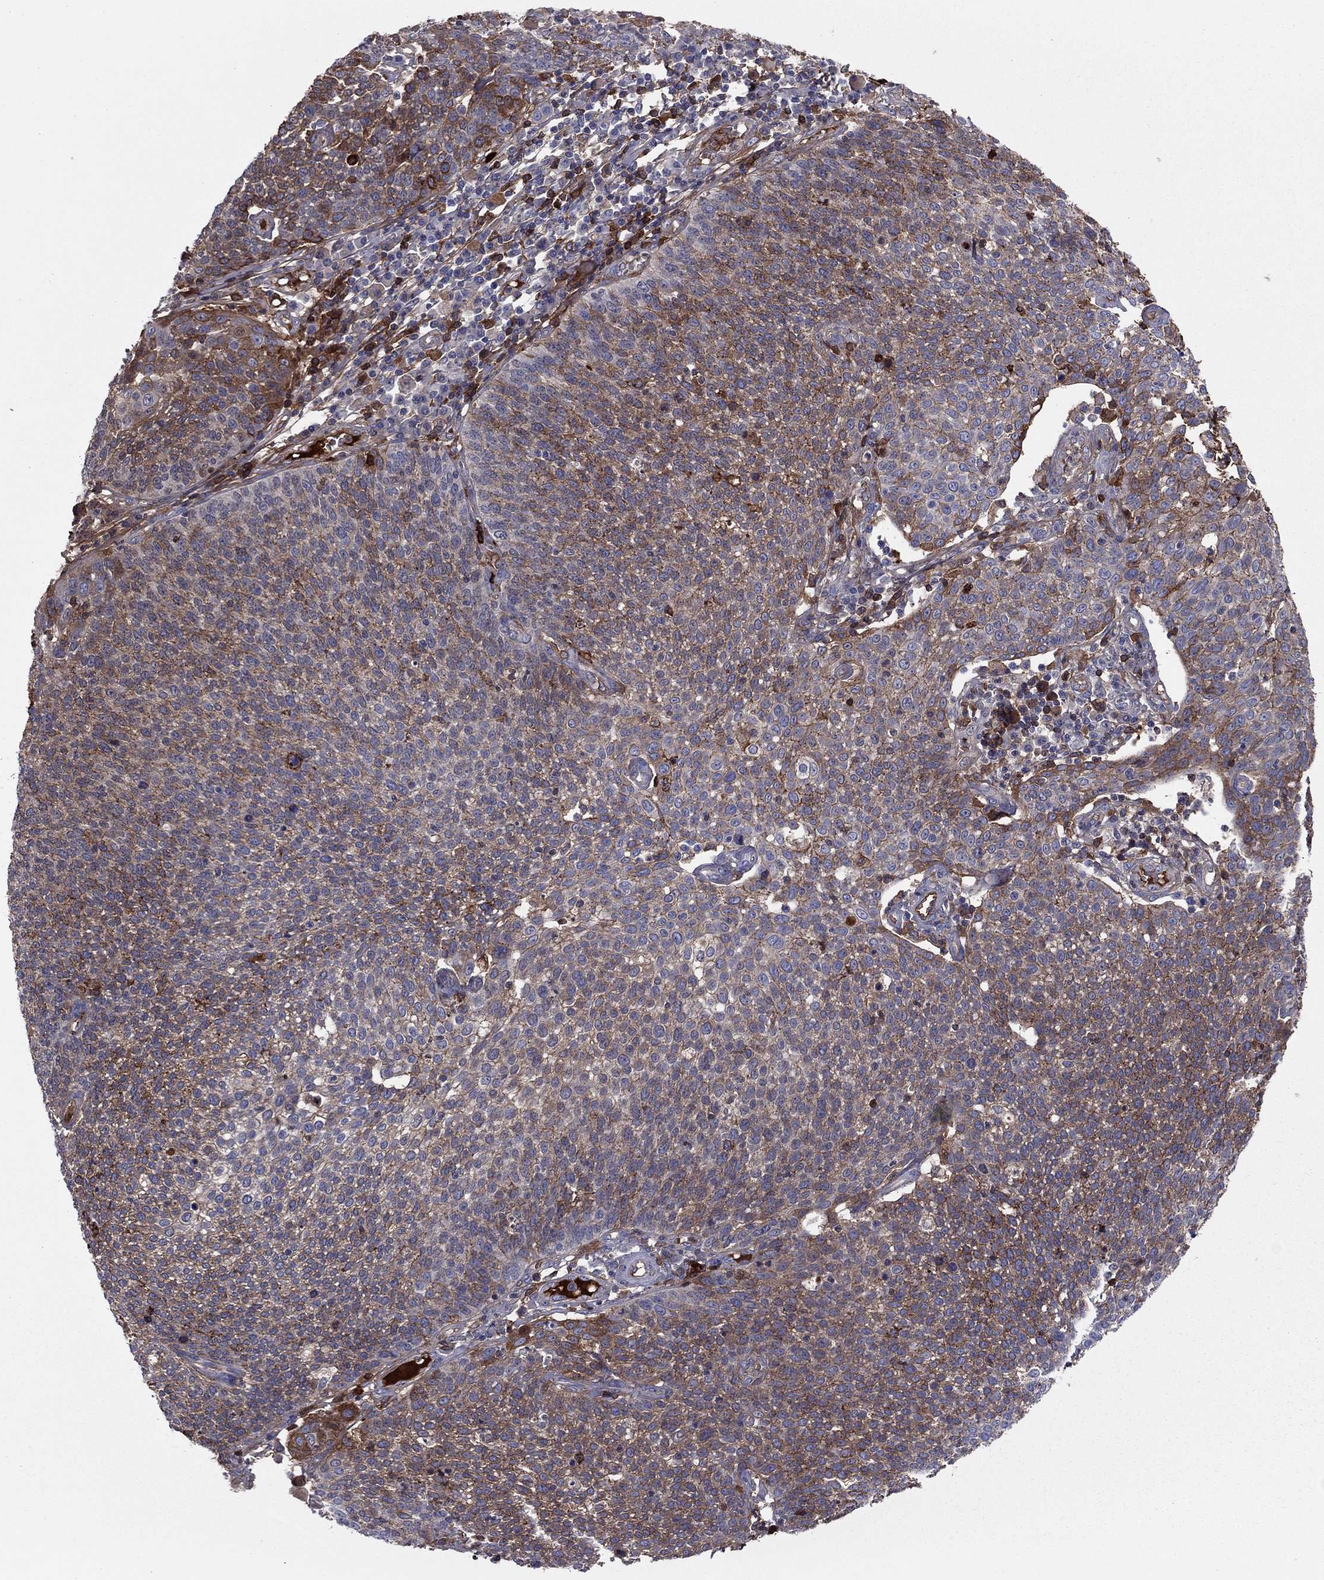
{"staining": {"intensity": "moderate", "quantity": "25%-75%", "location": "cytoplasmic/membranous"}, "tissue": "cervical cancer", "cell_type": "Tumor cells", "image_type": "cancer", "snomed": [{"axis": "morphology", "description": "Squamous cell carcinoma, NOS"}, {"axis": "topography", "description": "Cervix"}], "caption": "Protein expression analysis of cervical cancer exhibits moderate cytoplasmic/membranous staining in about 25%-75% of tumor cells. (Stains: DAB in brown, nuclei in blue, Microscopy: brightfield microscopy at high magnification).", "gene": "HPX", "patient": {"sex": "female", "age": 34}}